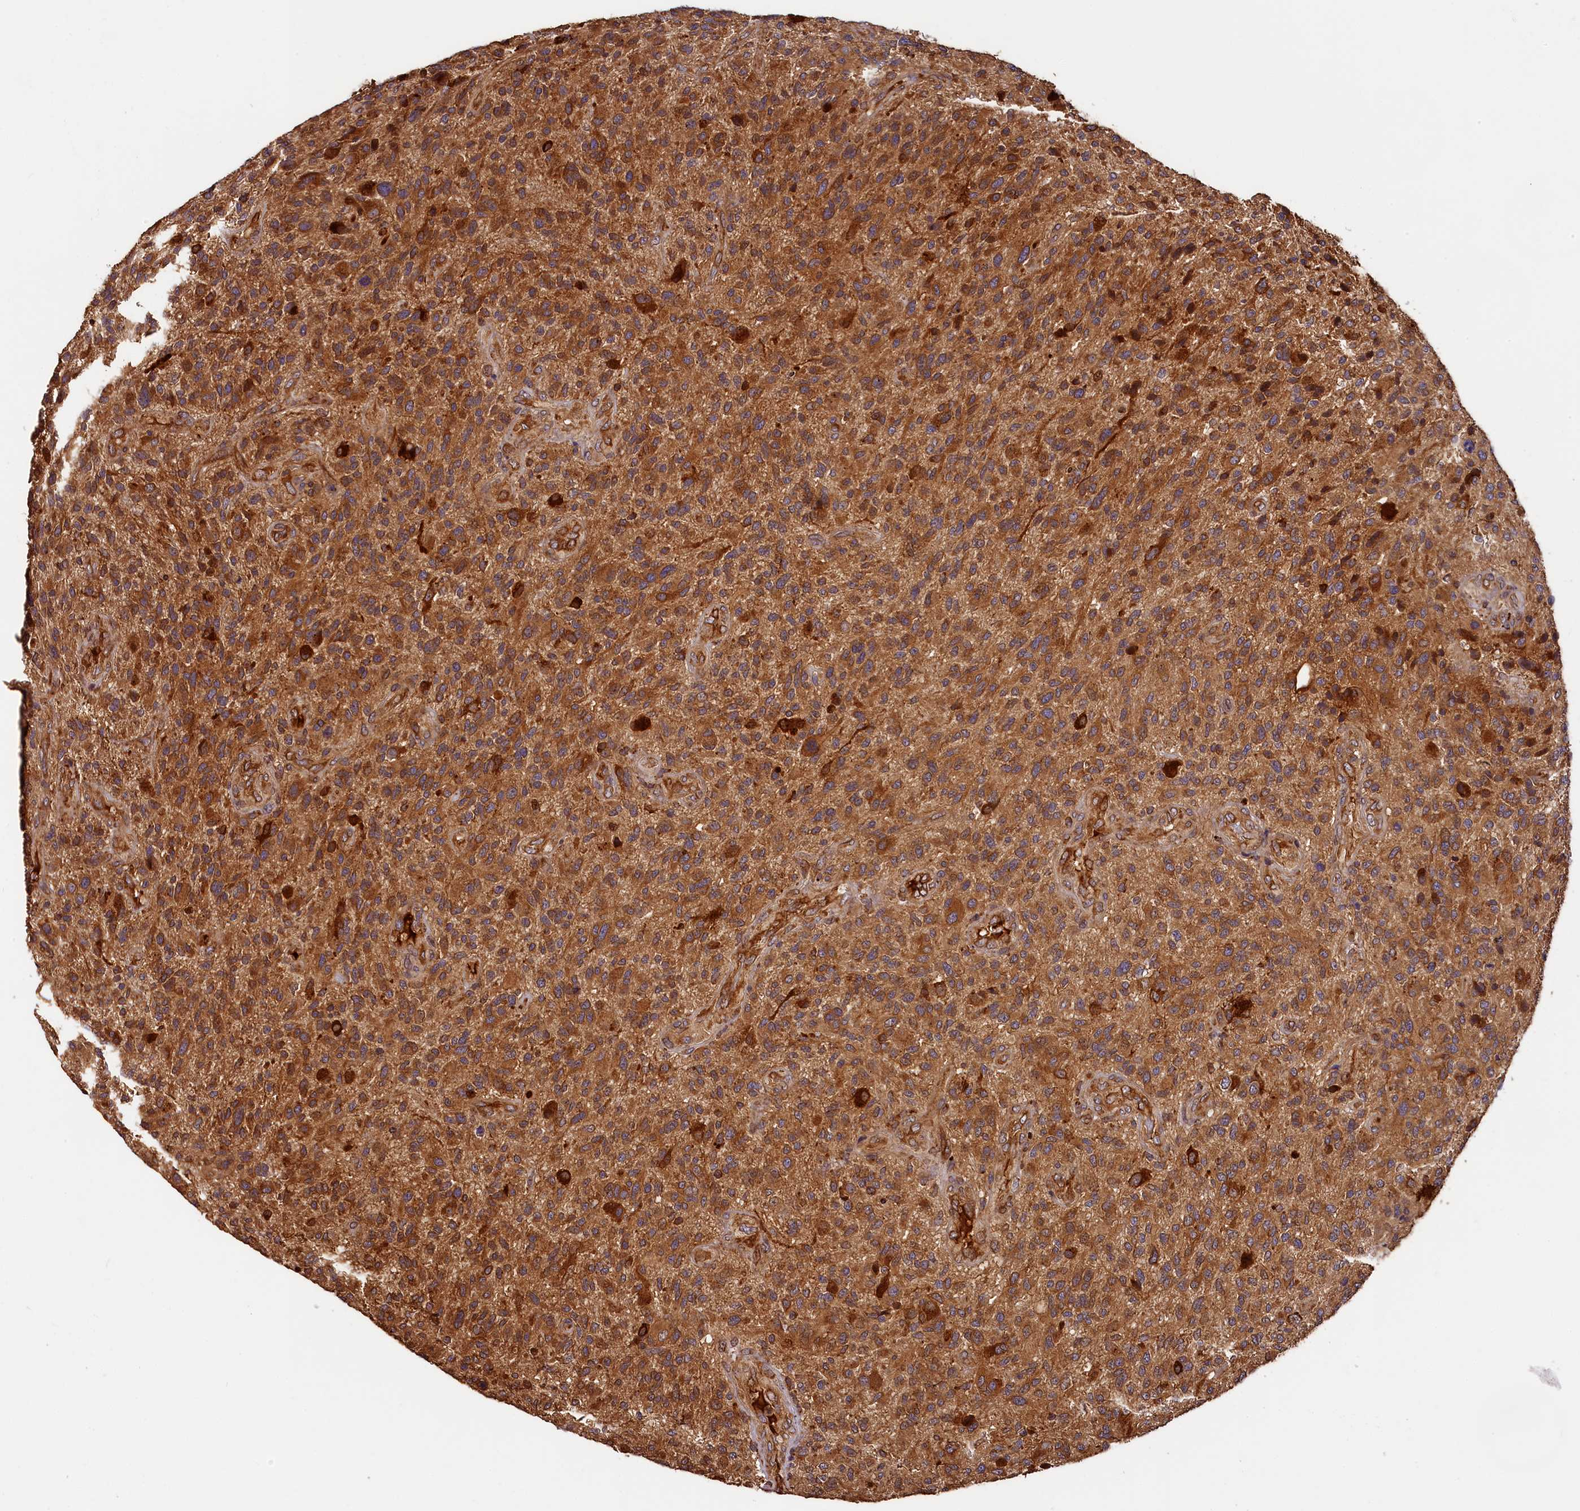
{"staining": {"intensity": "moderate", "quantity": ">75%", "location": "cytoplasmic/membranous"}, "tissue": "glioma", "cell_type": "Tumor cells", "image_type": "cancer", "snomed": [{"axis": "morphology", "description": "Glioma, malignant, High grade"}, {"axis": "topography", "description": "Brain"}], "caption": "Immunohistochemical staining of human malignant glioma (high-grade) shows medium levels of moderate cytoplasmic/membranous expression in about >75% of tumor cells. Using DAB (3,3'-diaminobenzidine) (brown) and hematoxylin (blue) stains, captured at high magnification using brightfield microscopy.", "gene": "HMOX2", "patient": {"sex": "male", "age": 47}}